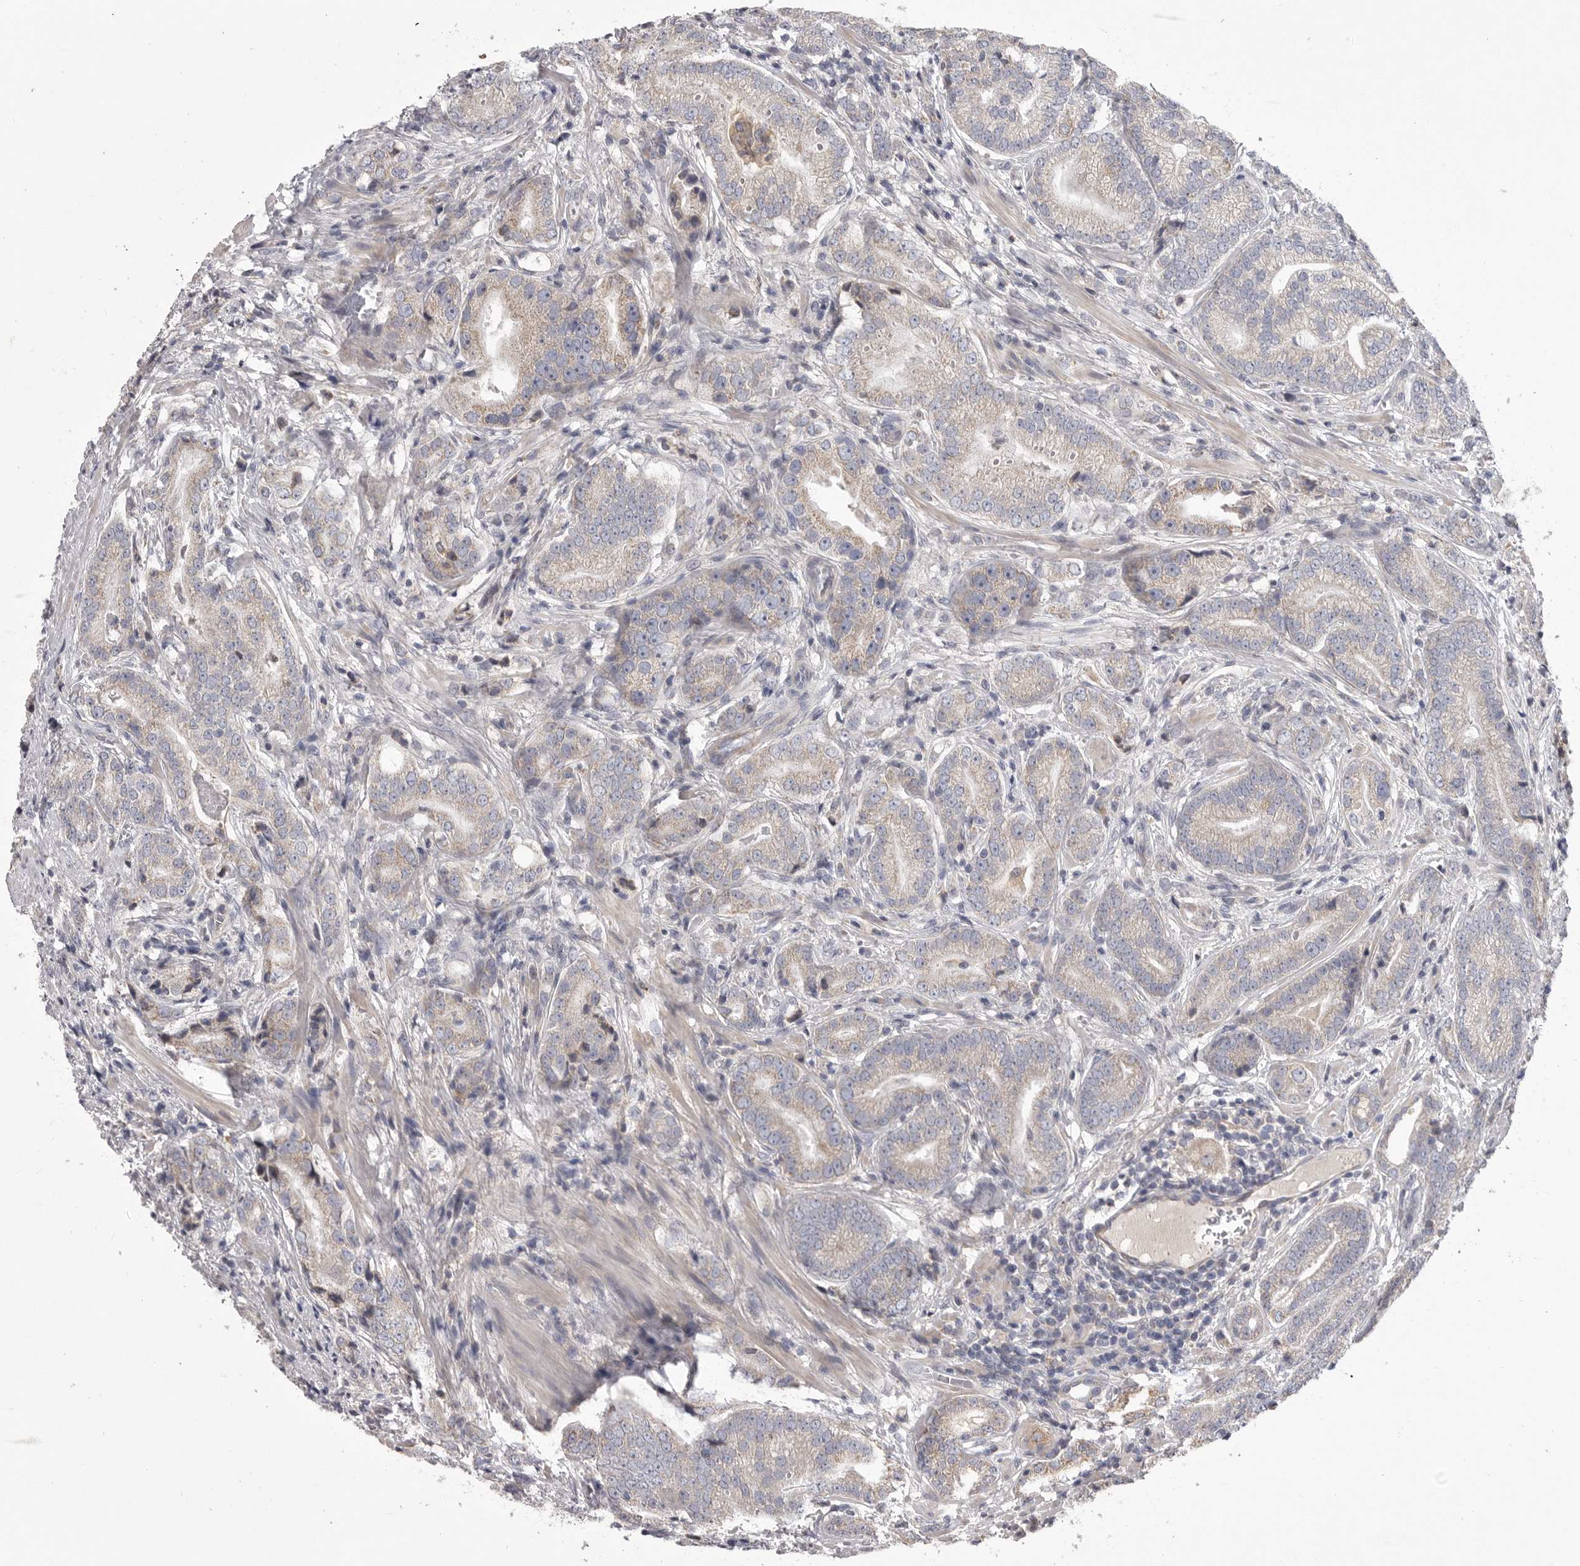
{"staining": {"intensity": "negative", "quantity": "none", "location": "none"}, "tissue": "prostate cancer", "cell_type": "Tumor cells", "image_type": "cancer", "snomed": [{"axis": "morphology", "description": "Adenocarcinoma, High grade"}, {"axis": "topography", "description": "Prostate"}], "caption": "Tumor cells are negative for brown protein staining in adenocarcinoma (high-grade) (prostate).", "gene": "CRP", "patient": {"sex": "male", "age": 57}}